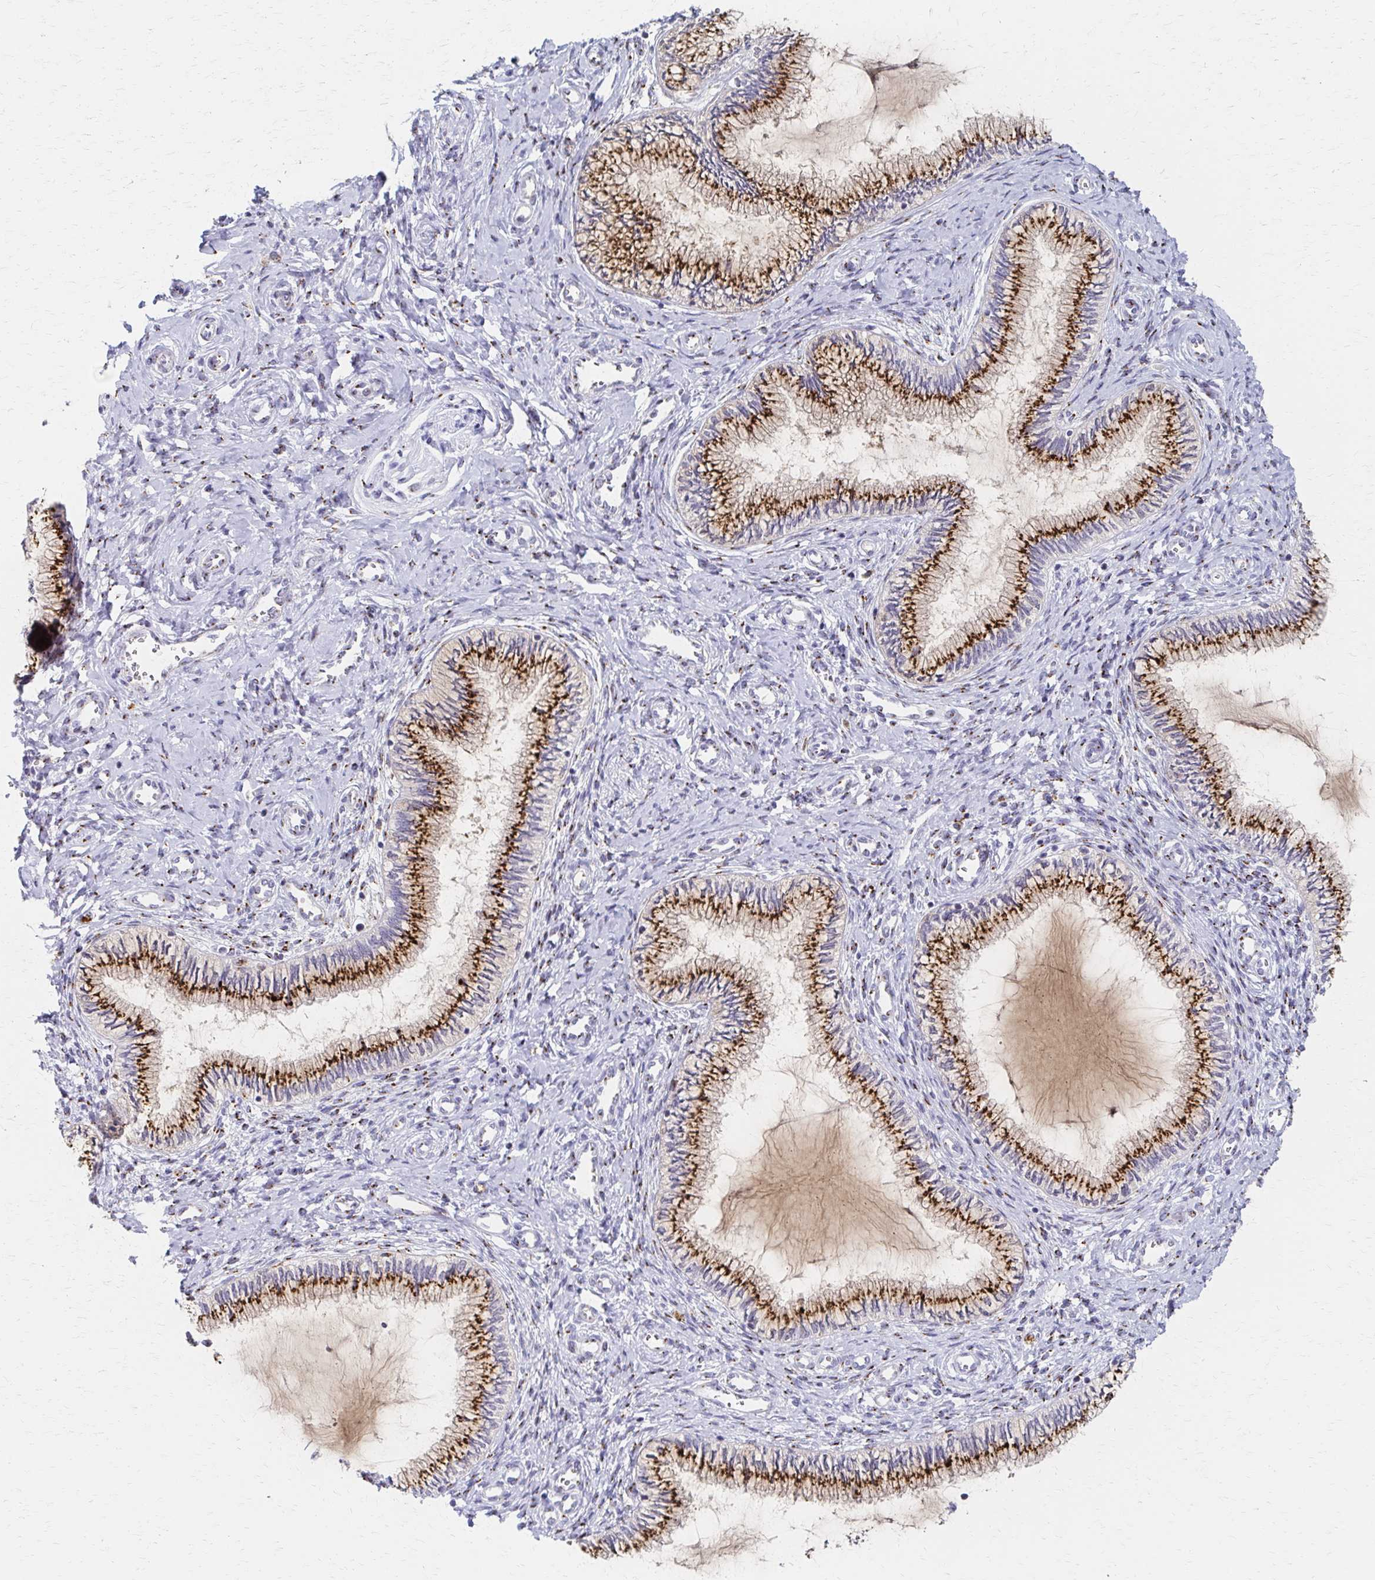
{"staining": {"intensity": "strong", "quantity": ">75%", "location": "cytoplasmic/membranous"}, "tissue": "cervix", "cell_type": "Glandular cells", "image_type": "normal", "snomed": [{"axis": "morphology", "description": "Normal tissue, NOS"}, {"axis": "topography", "description": "Cervix"}], "caption": "Glandular cells display high levels of strong cytoplasmic/membranous positivity in approximately >75% of cells in normal human cervix.", "gene": "ENSG00000254692", "patient": {"sex": "female", "age": 24}}